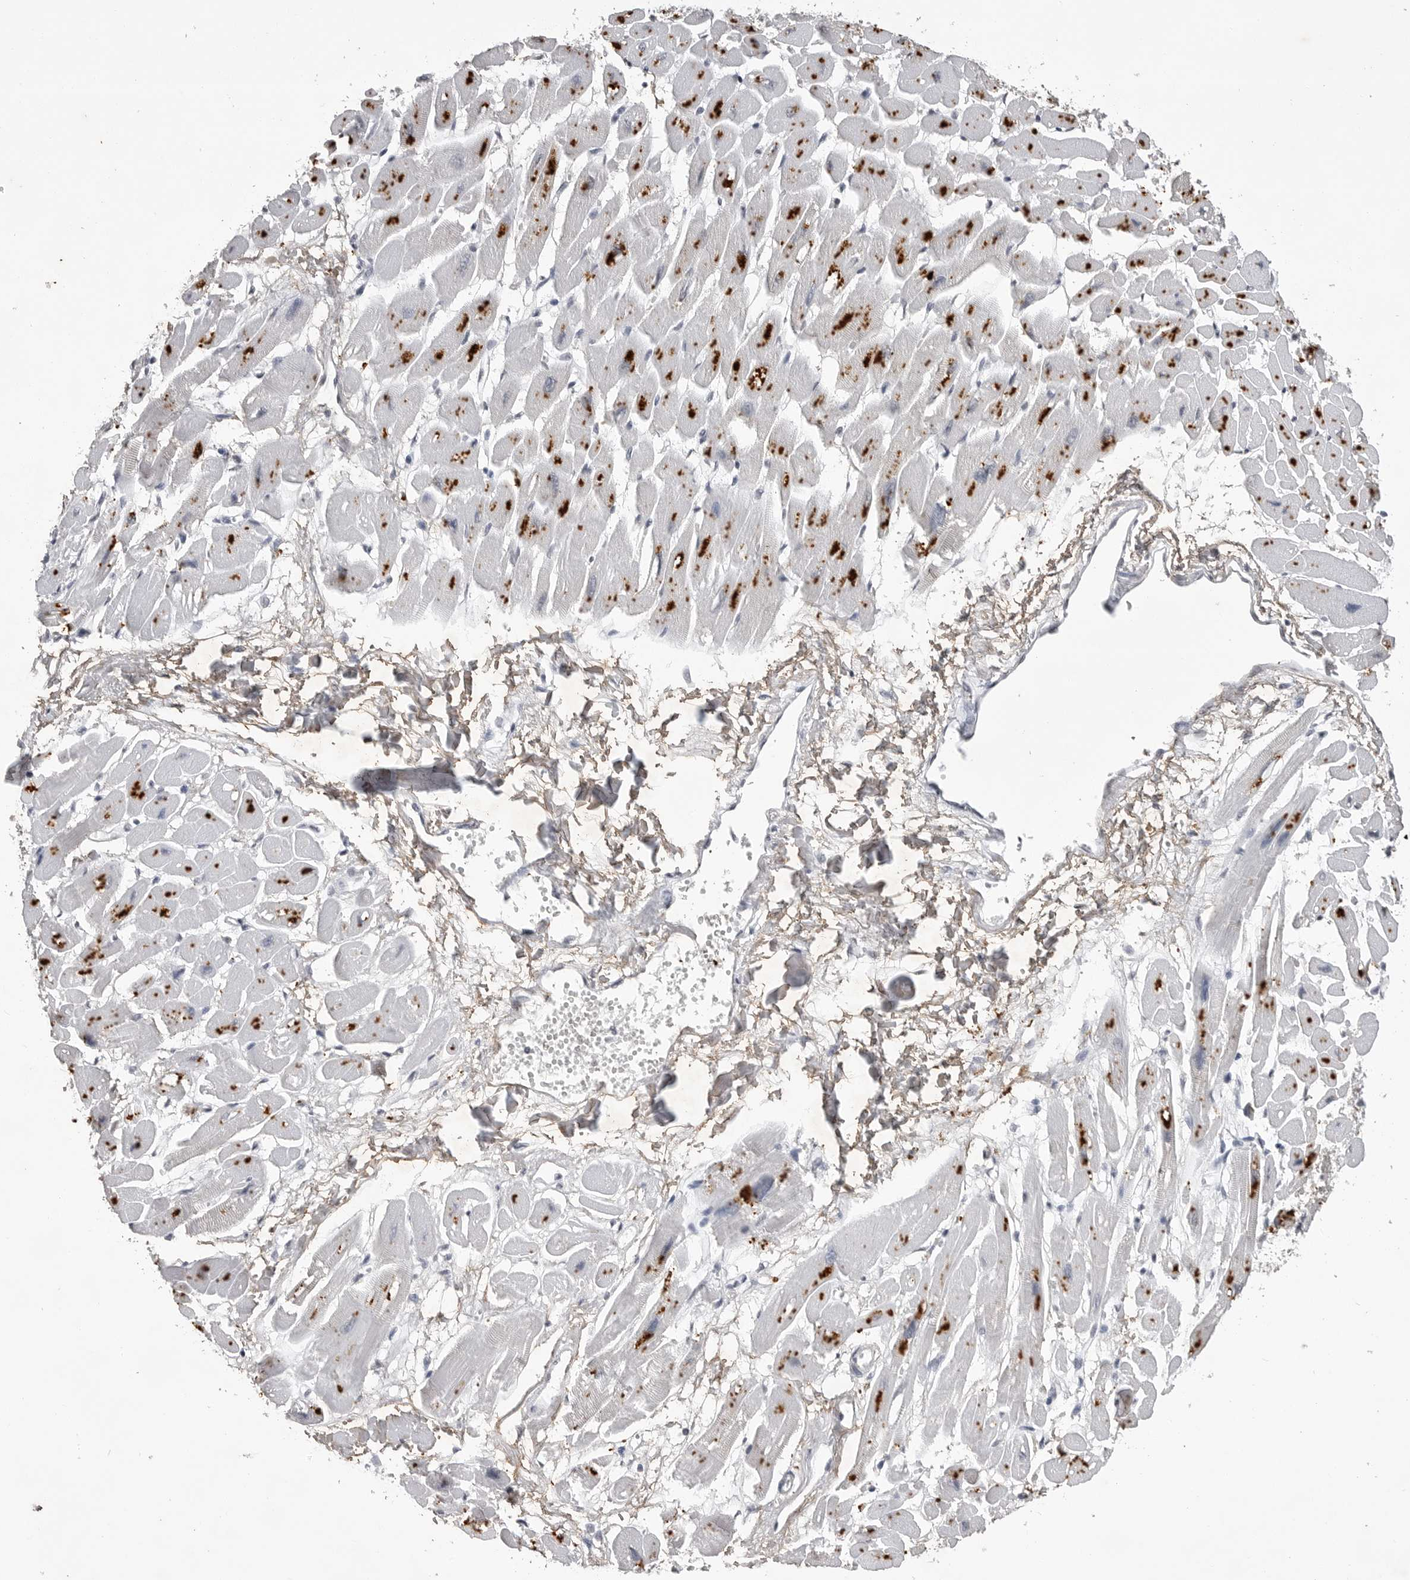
{"staining": {"intensity": "strong", "quantity": "<25%", "location": "cytoplasmic/membranous"}, "tissue": "heart muscle", "cell_type": "Cardiomyocytes", "image_type": "normal", "snomed": [{"axis": "morphology", "description": "Normal tissue, NOS"}, {"axis": "topography", "description": "Heart"}], "caption": "Strong cytoplasmic/membranous protein expression is seen in approximately <25% of cardiomyocytes in heart muscle. Ihc stains the protein in brown and the nuclei are stained blue.", "gene": "RRM1", "patient": {"sex": "female", "age": 54}}